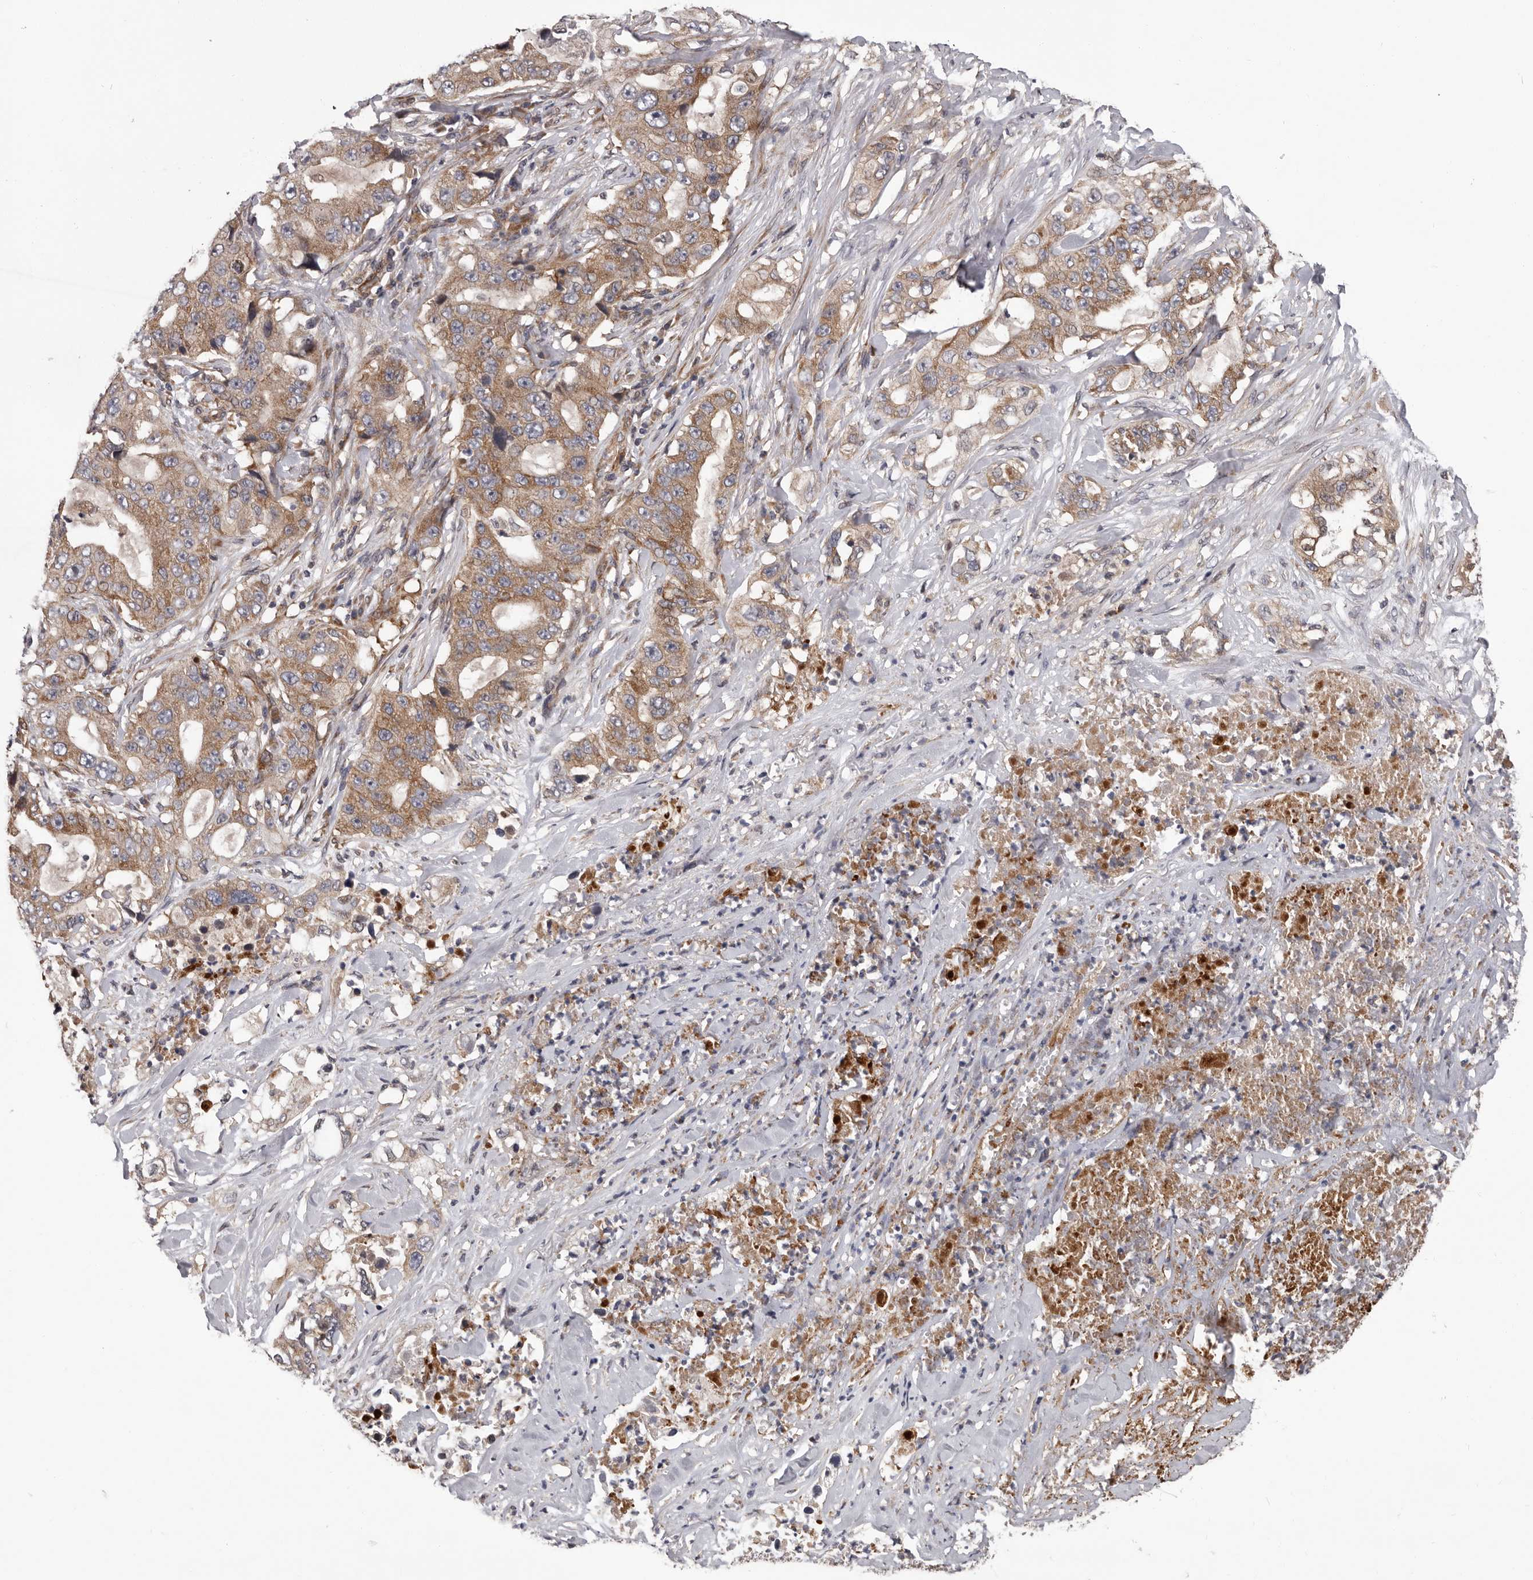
{"staining": {"intensity": "moderate", "quantity": ">75%", "location": "cytoplasmic/membranous"}, "tissue": "lung cancer", "cell_type": "Tumor cells", "image_type": "cancer", "snomed": [{"axis": "morphology", "description": "Adenocarcinoma, NOS"}, {"axis": "topography", "description": "Lung"}], "caption": "Lung cancer stained for a protein (brown) shows moderate cytoplasmic/membranous positive staining in about >75% of tumor cells.", "gene": "VPS37A", "patient": {"sex": "female", "age": 51}}